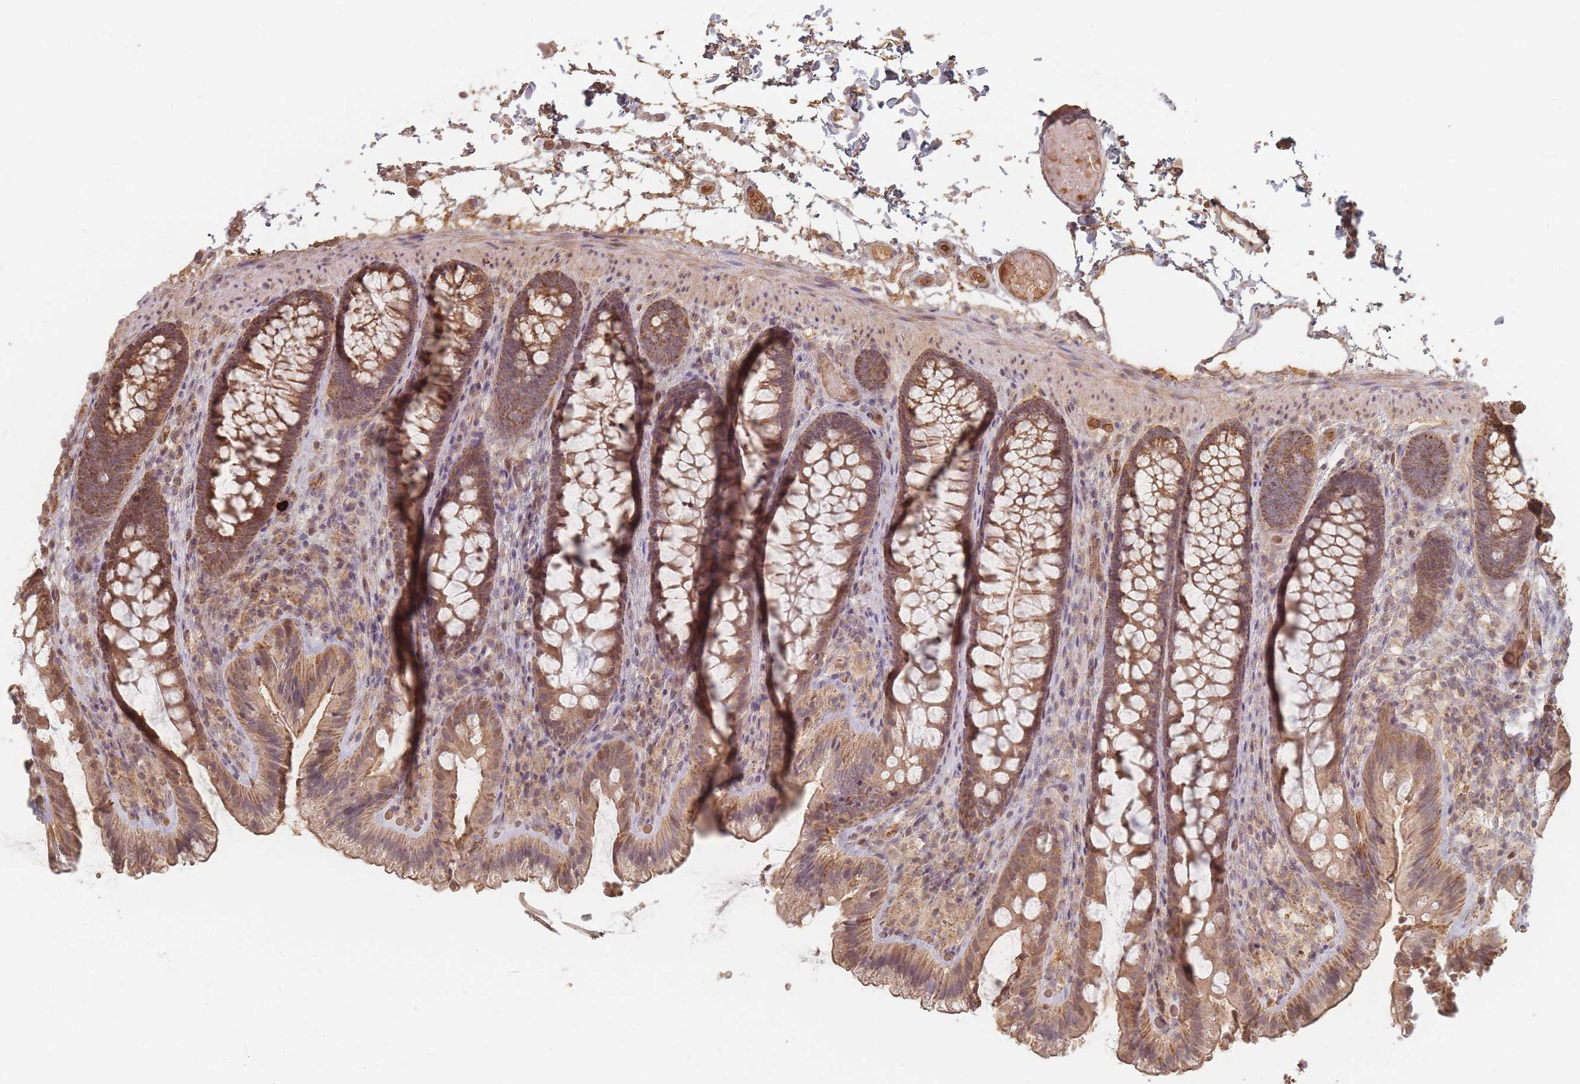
{"staining": {"intensity": "moderate", "quantity": ">75%", "location": "cytoplasmic/membranous"}, "tissue": "colon", "cell_type": "Endothelial cells", "image_type": "normal", "snomed": [{"axis": "morphology", "description": "Normal tissue, NOS"}, {"axis": "topography", "description": "Colon"}], "caption": "Normal colon demonstrates moderate cytoplasmic/membranous staining in about >75% of endothelial cells (IHC, brightfield microscopy, high magnification)..", "gene": "OR2M4", "patient": {"sex": "male", "age": 46}}